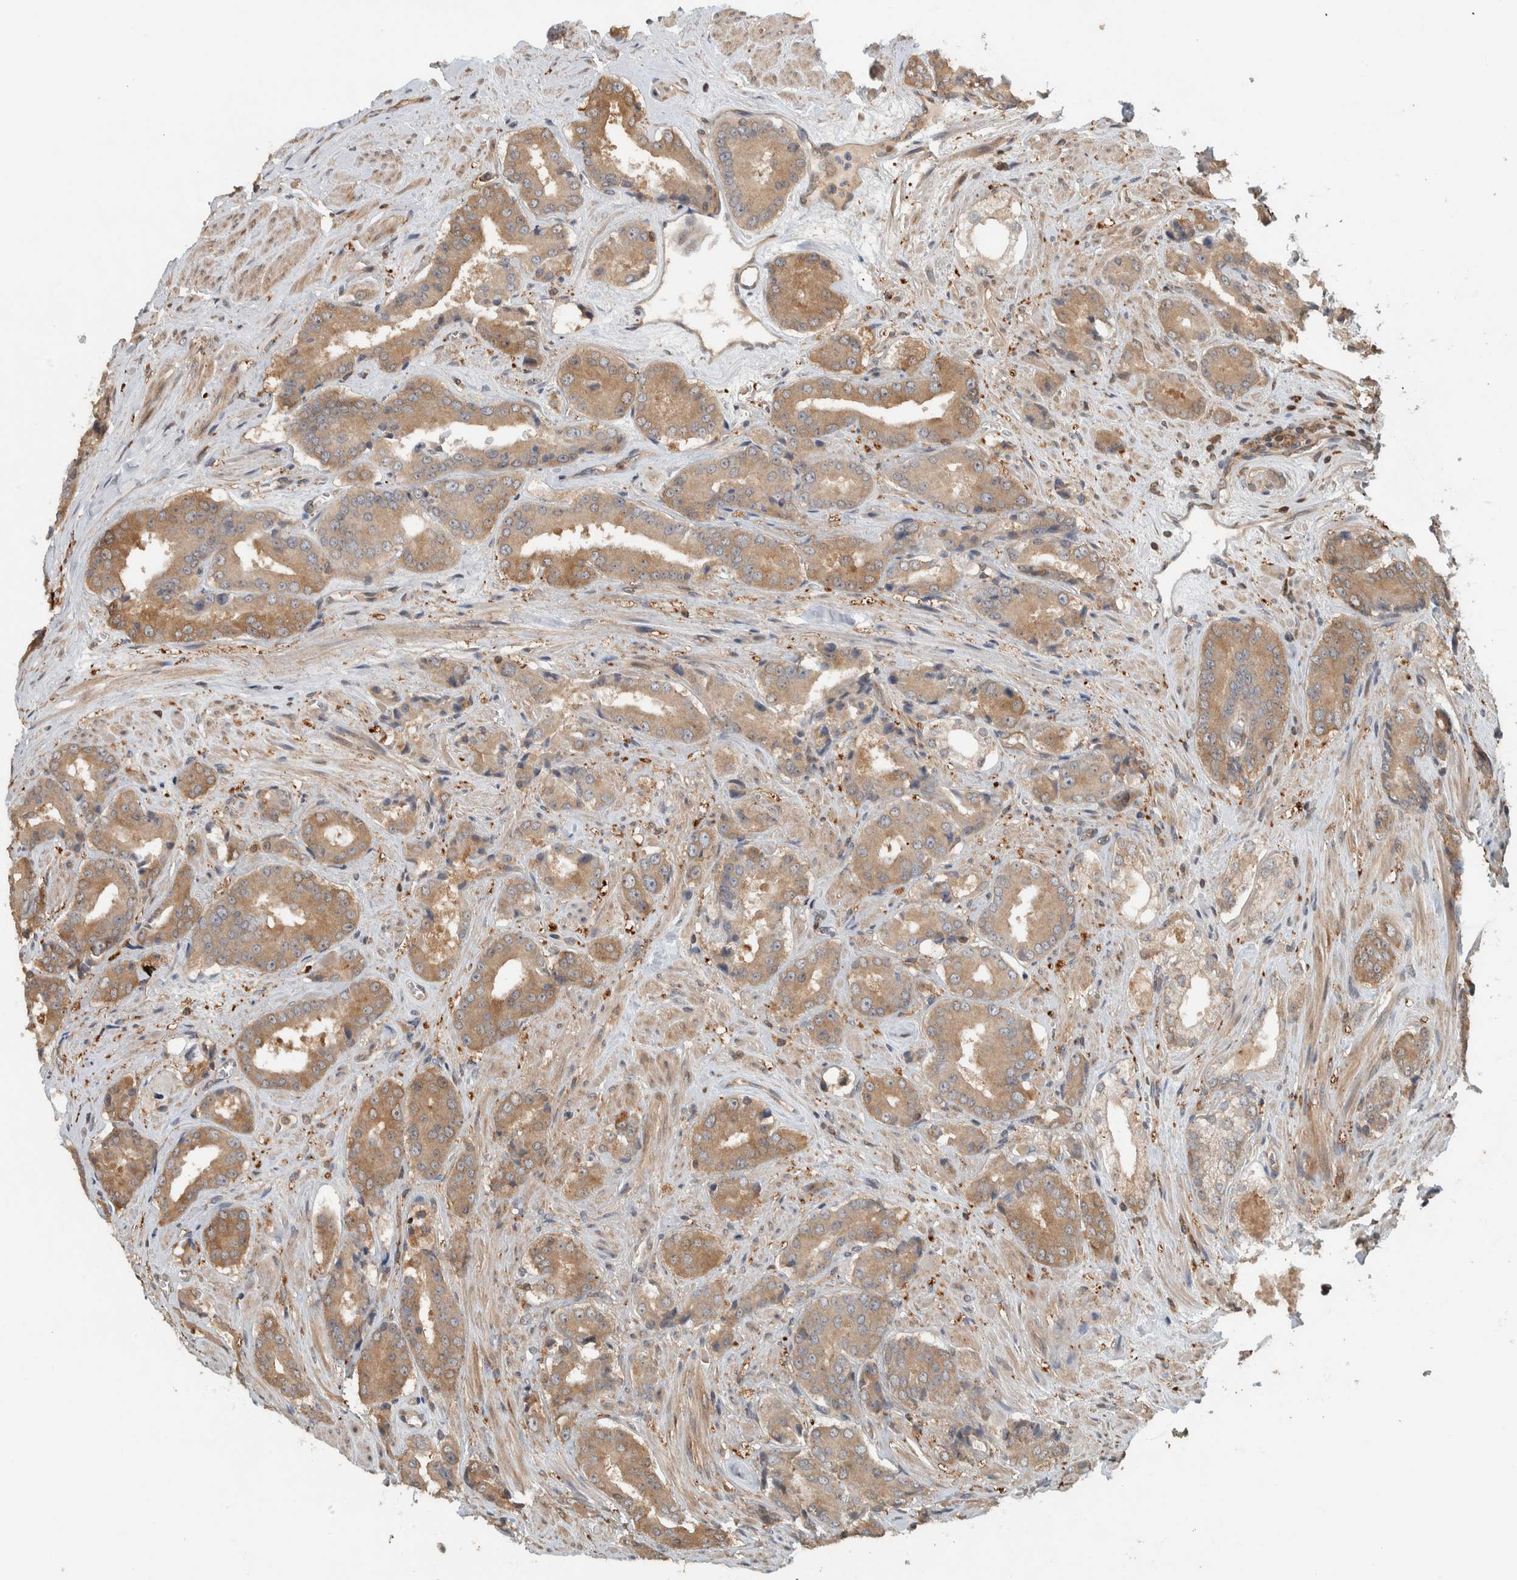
{"staining": {"intensity": "moderate", "quantity": ">75%", "location": "cytoplasmic/membranous"}, "tissue": "prostate cancer", "cell_type": "Tumor cells", "image_type": "cancer", "snomed": [{"axis": "morphology", "description": "Adenocarcinoma, High grade"}, {"axis": "topography", "description": "Prostate"}], "caption": "Tumor cells exhibit medium levels of moderate cytoplasmic/membranous positivity in approximately >75% of cells in prostate cancer (adenocarcinoma (high-grade)). (IHC, brightfield microscopy, high magnification).", "gene": "CNTROB", "patient": {"sex": "male", "age": 71}}